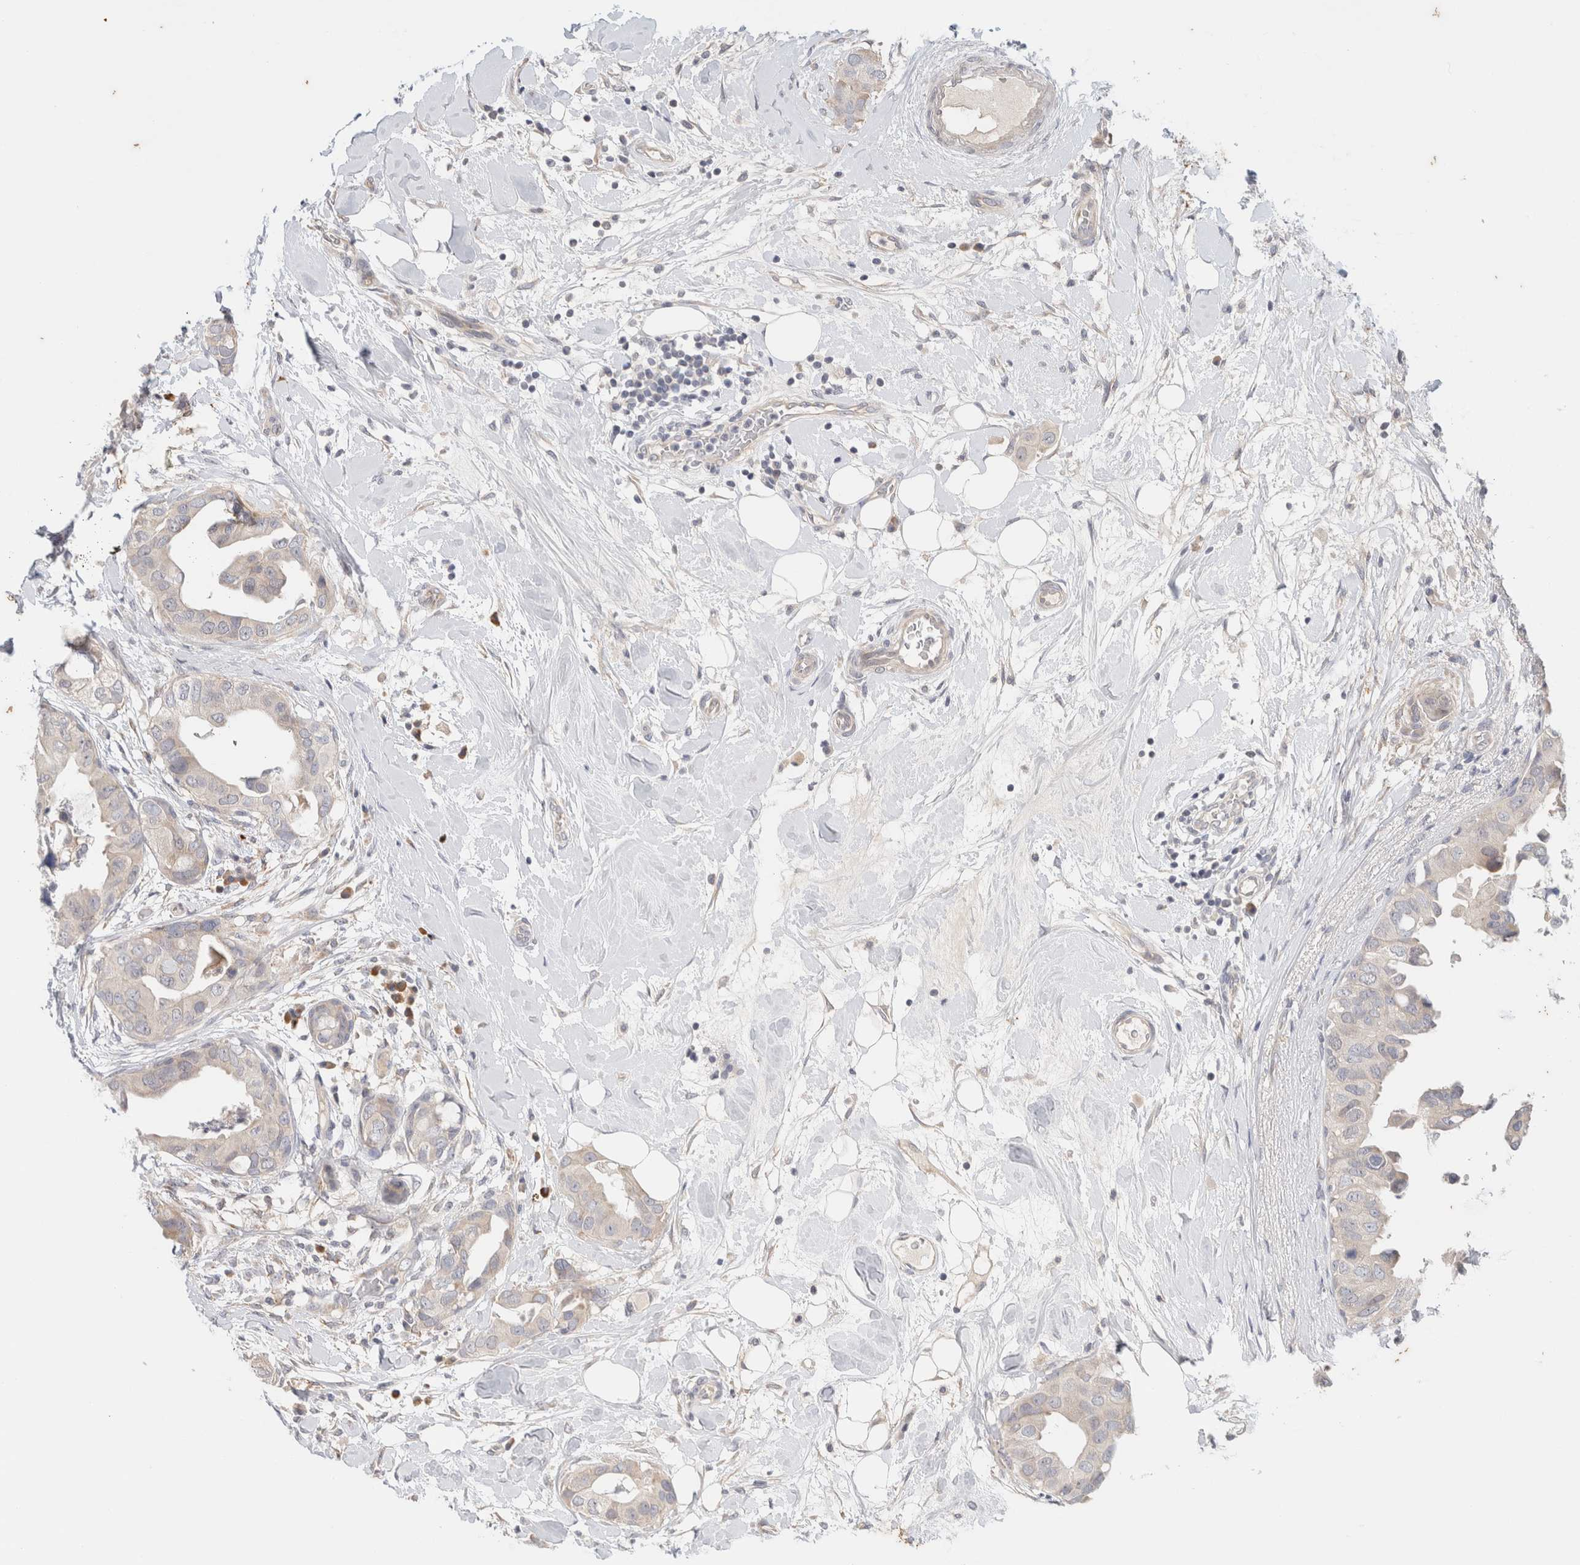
{"staining": {"intensity": "weak", "quantity": "<25%", "location": "cytoplasmic/membranous"}, "tissue": "breast cancer", "cell_type": "Tumor cells", "image_type": "cancer", "snomed": [{"axis": "morphology", "description": "Duct carcinoma"}, {"axis": "topography", "description": "Breast"}], "caption": "Image shows no significant protein staining in tumor cells of breast infiltrating ductal carcinoma.", "gene": "SPRTN", "patient": {"sex": "female", "age": 40}}